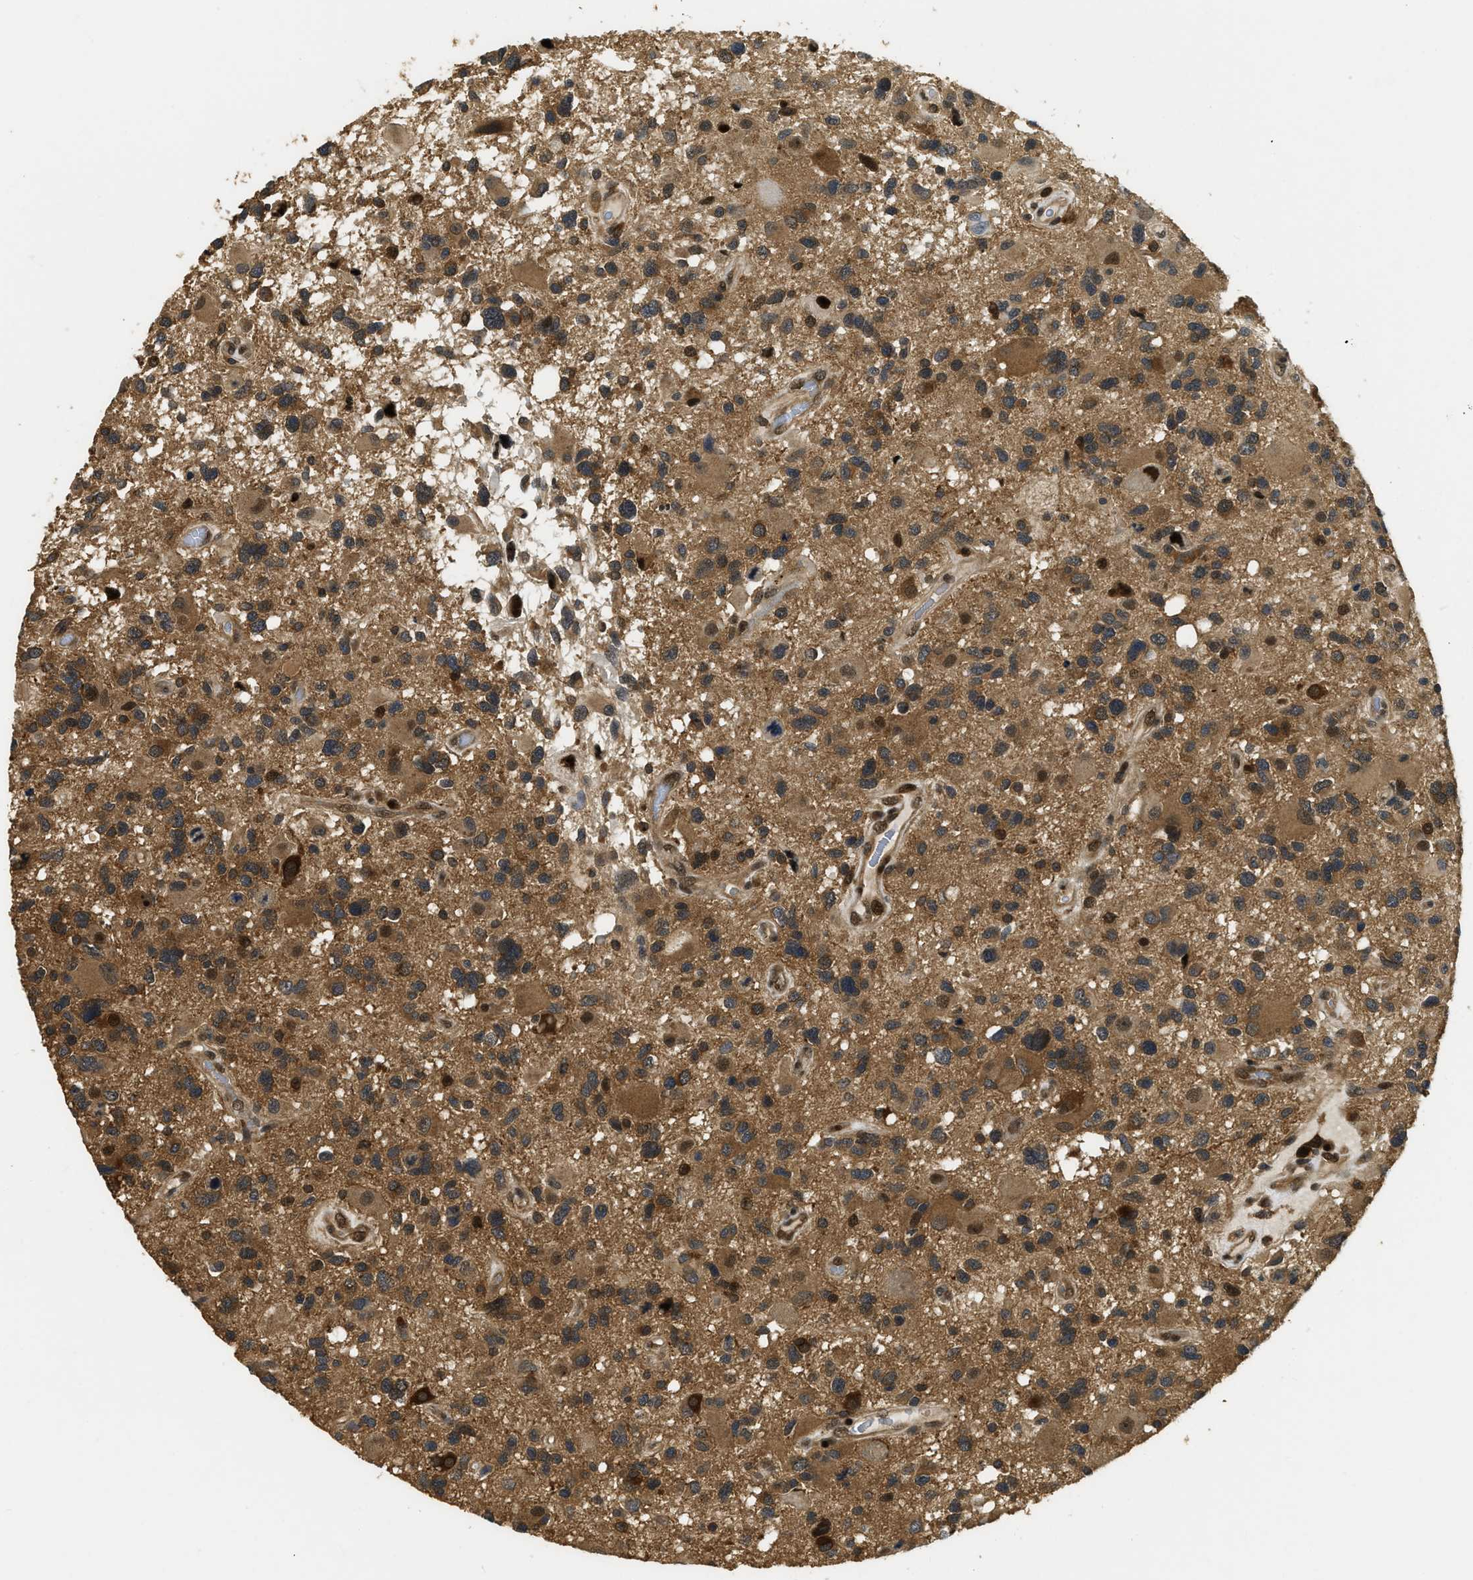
{"staining": {"intensity": "moderate", "quantity": ">75%", "location": "cytoplasmic/membranous,nuclear"}, "tissue": "glioma", "cell_type": "Tumor cells", "image_type": "cancer", "snomed": [{"axis": "morphology", "description": "Glioma, malignant, High grade"}, {"axis": "topography", "description": "Brain"}], "caption": "A micrograph of human glioma stained for a protein reveals moderate cytoplasmic/membranous and nuclear brown staining in tumor cells. The staining is performed using DAB brown chromogen to label protein expression. The nuclei are counter-stained blue using hematoxylin.", "gene": "ADSL", "patient": {"sex": "male", "age": 33}}